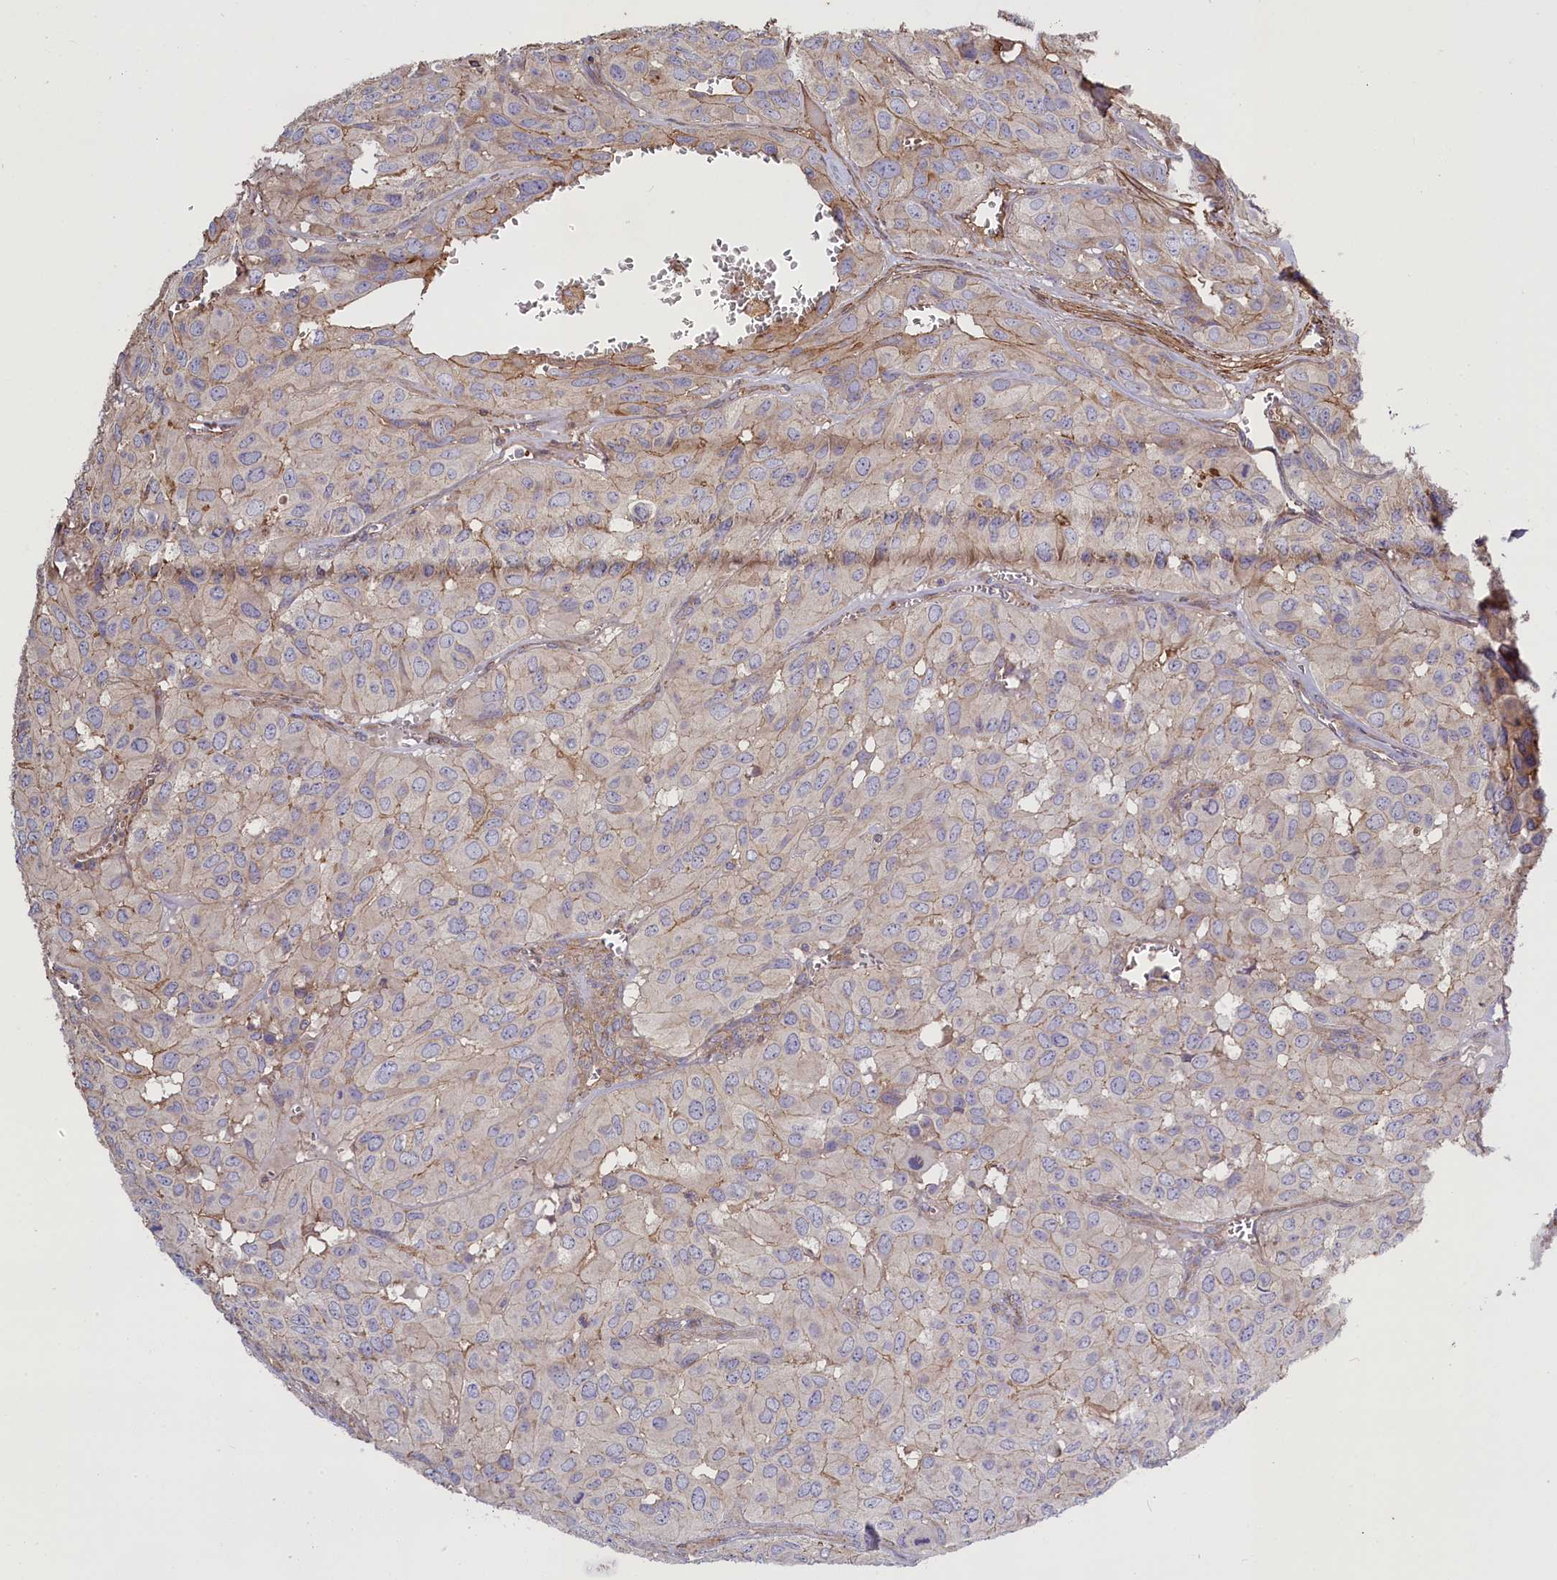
{"staining": {"intensity": "weak", "quantity": "<25%", "location": "cytoplasmic/membranous"}, "tissue": "head and neck cancer", "cell_type": "Tumor cells", "image_type": "cancer", "snomed": [{"axis": "morphology", "description": "Adenocarcinoma, NOS"}, {"axis": "topography", "description": "Salivary gland, NOS"}, {"axis": "topography", "description": "Head-Neck"}], "caption": "A histopathology image of human head and neck cancer is negative for staining in tumor cells.", "gene": "FUZ", "patient": {"sex": "female", "age": 76}}